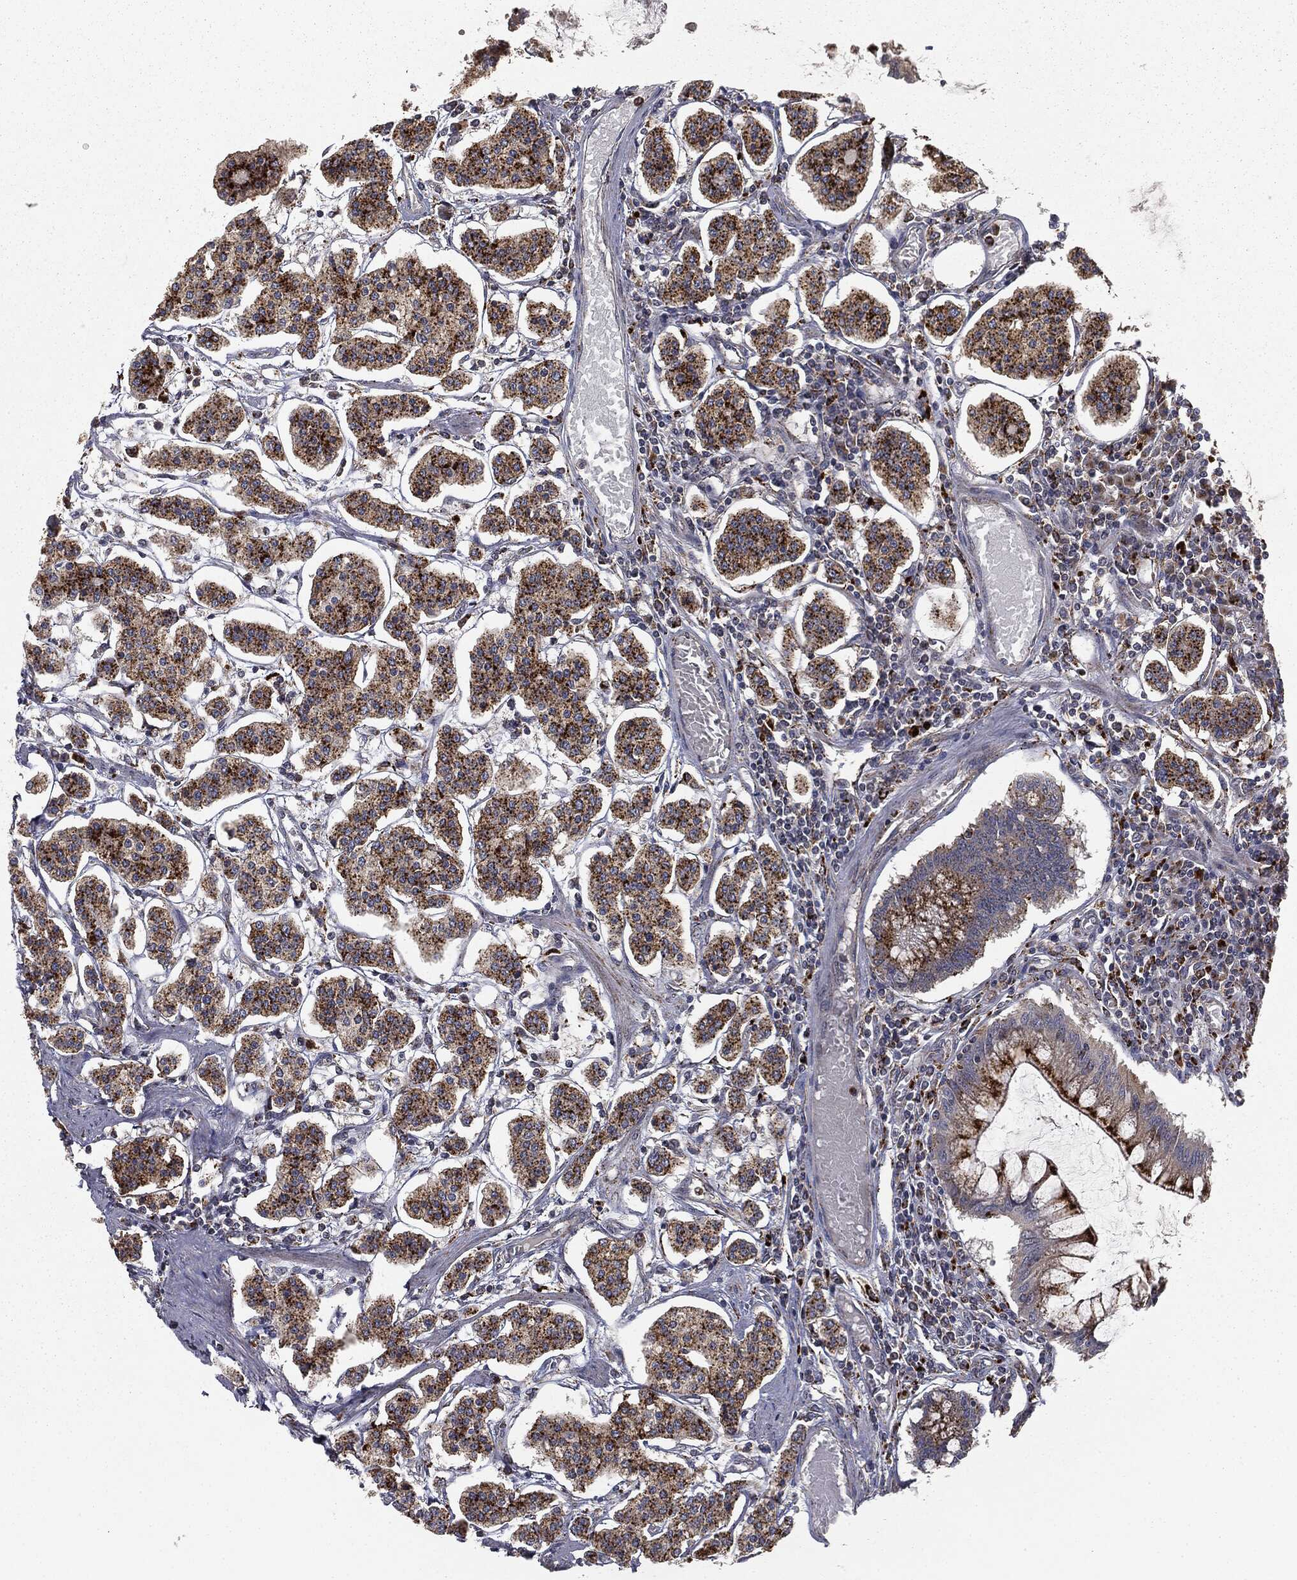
{"staining": {"intensity": "strong", "quantity": ">75%", "location": "cytoplasmic/membranous"}, "tissue": "carcinoid", "cell_type": "Tumor cells", "image_type": "cancer", "snomed": [{"axis": "morphology", "description": "Carcinoid, malignant, NOS"}, {"axis": "topography", "description": "Small intestine"}], "caption": "Approximately >75% of tumor cells in carcinoid demonstrate strong cytoplasmic/membranous protein expression as visualized by brown immunohistochemical staining.", "gene": "CTSA", "patient": {"sex": "female", "age": 65}}